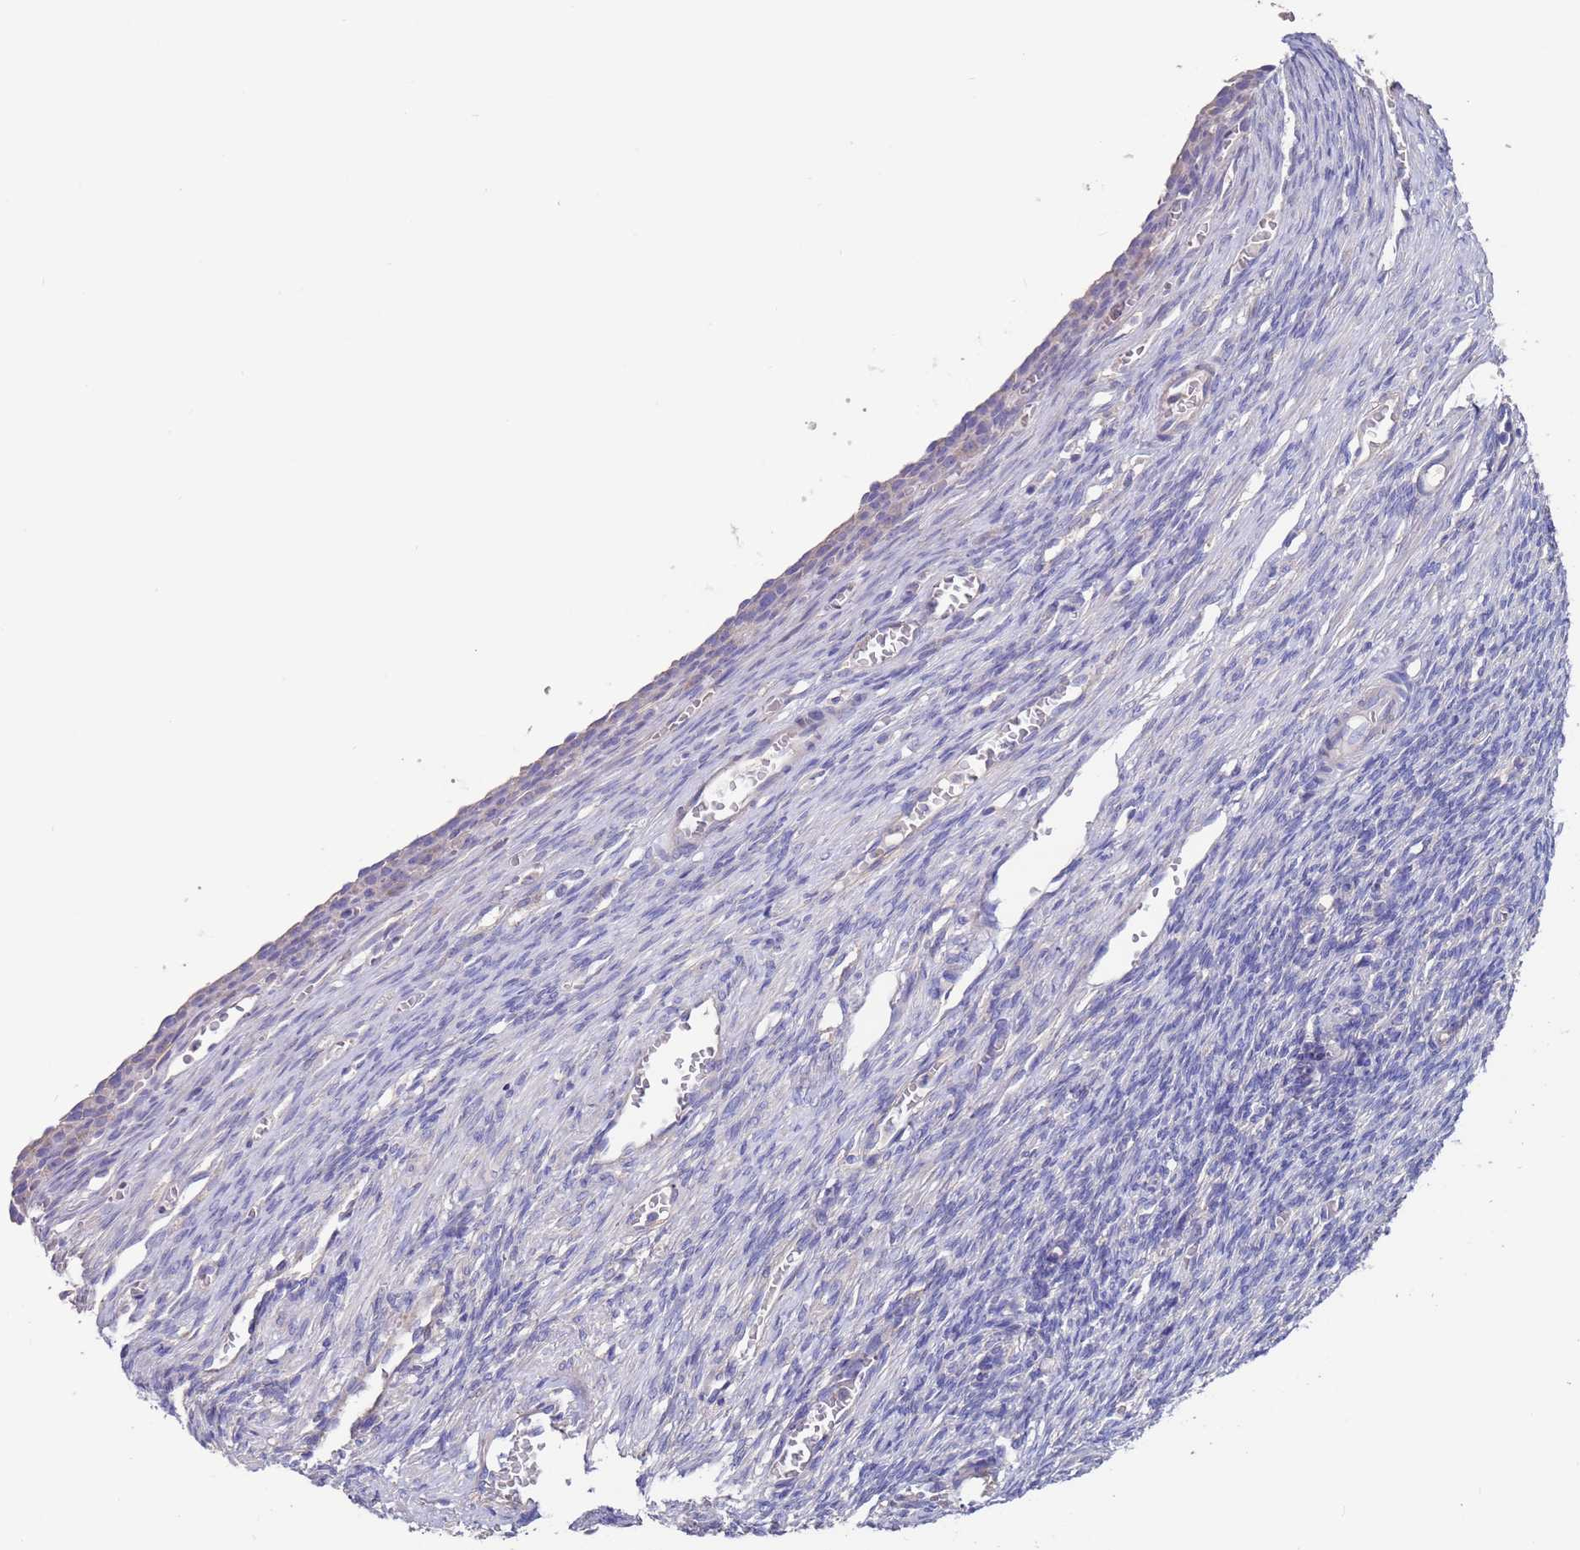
{"staining": {"intensity": "negative", "quantity": "none", "location": "none"}, "tissue": "ovary", "cell_type": "Ovarian stroma cells", "image_type": "normal", "snomed": [{"axis": "morphology", "description": "Normal tissue, NOS"}, {"axis": "topography", "description": "Ovary"}], "caption": "Ovarian stroma cells show no significant positivity in benign ovary. (Immunohistochemistry, brightfield microscopy, high magnification).", "gene": "KRTCAP3", "patient": {"sex": "female", "age": 27}}